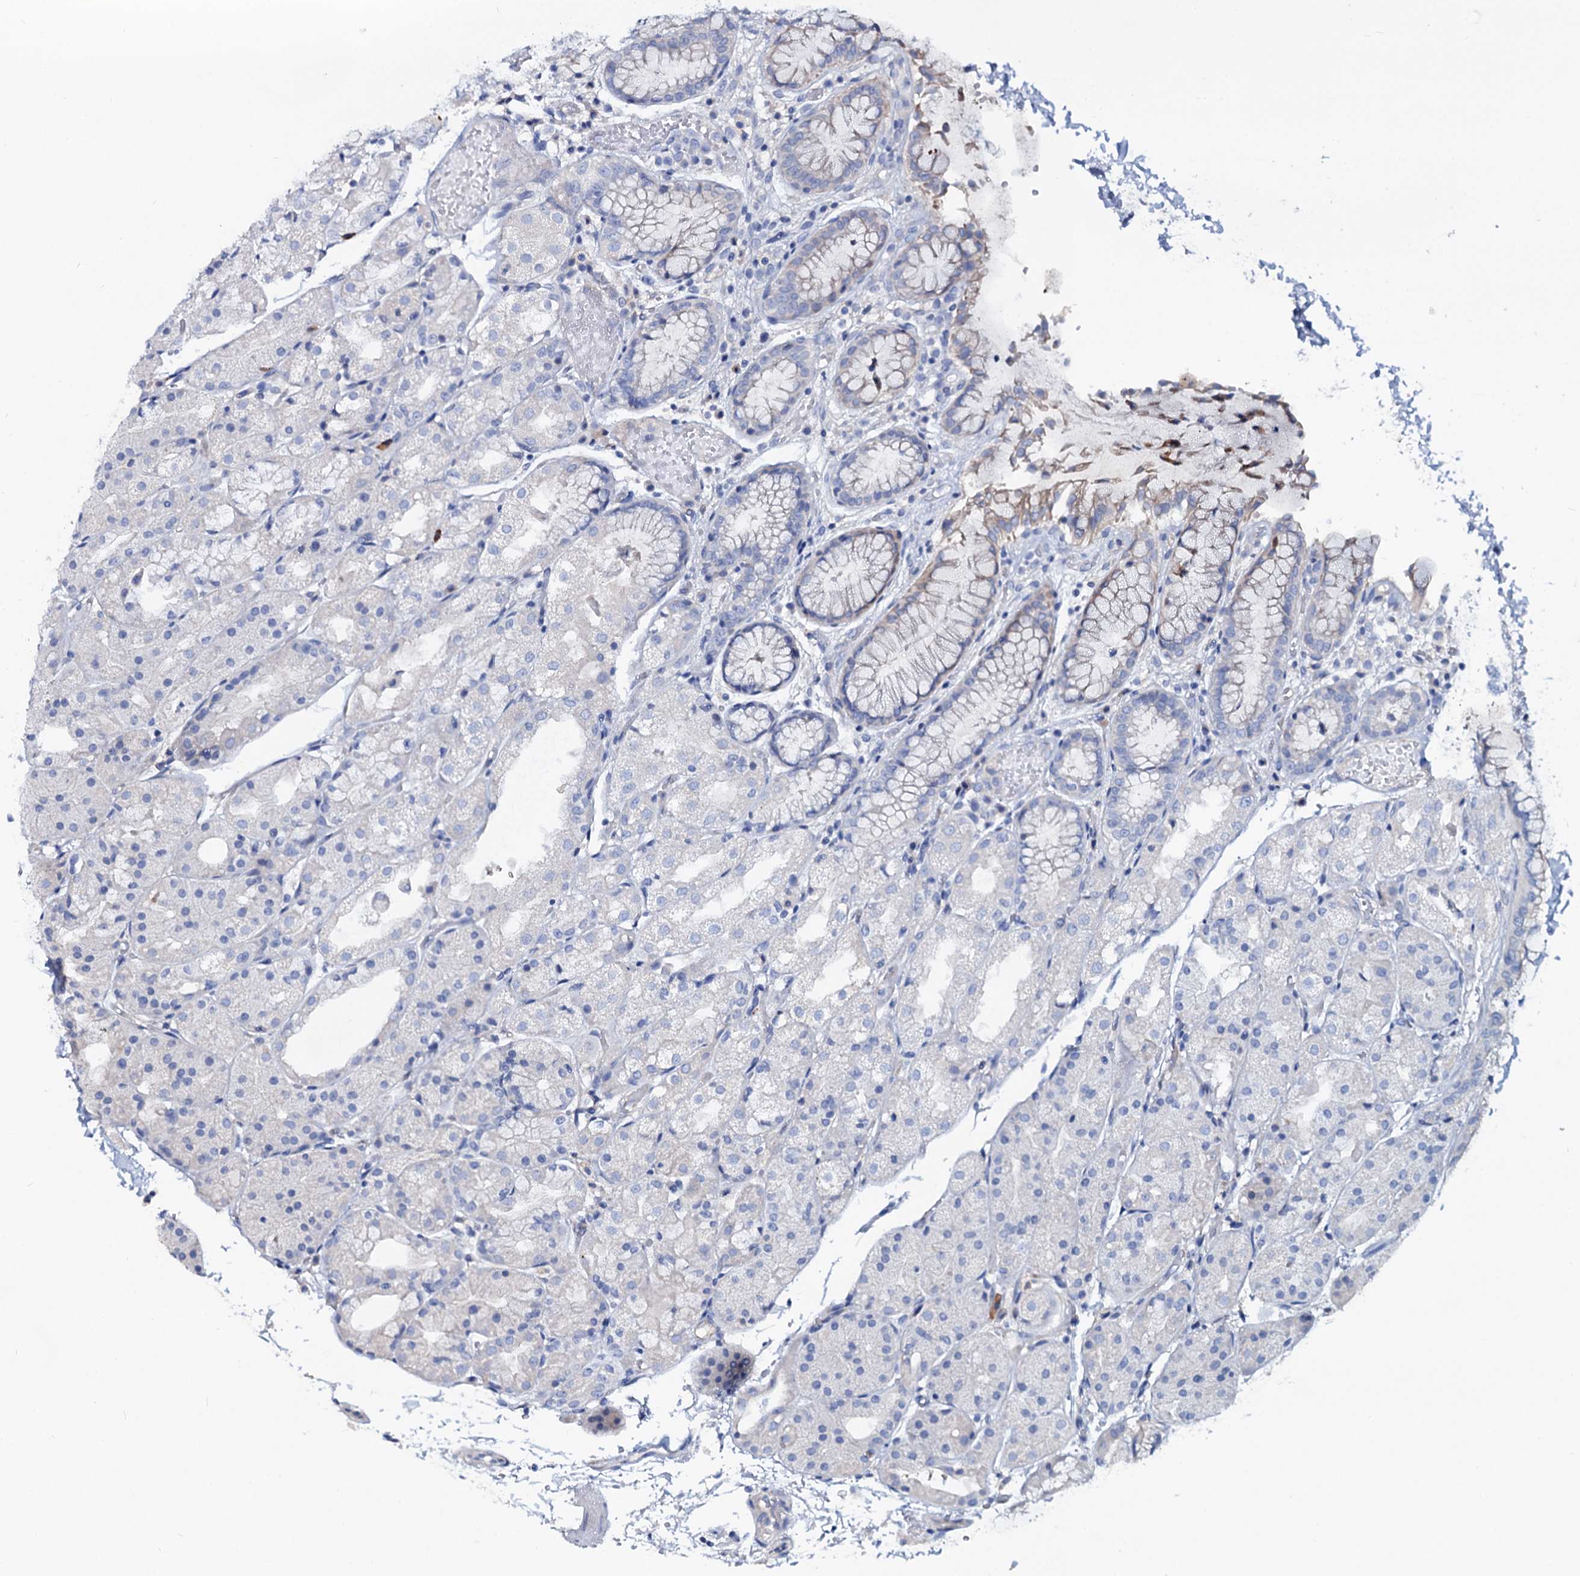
{"staining": {"intensity": "moderate", "quantity": "<25%", "location": "cytoplasmic/membranous"}, "tissue": "stomach", "cell_type": "Glandular cells", "image_type": "normal", "snomed": [{"axis": "morphology", "description": "Normal tissue, NOS"}, {"axis": "topography", "description": "Stomach, upper"}], "caption": "Approximately <25% of glandular cells in benign human stomach reveal moderate cytoplasmic/membranous protein positivity as visualized by brown immunohistochemical staining.", "gene": "DYDC2", "patient": {"sex": "male", "age": 72}}